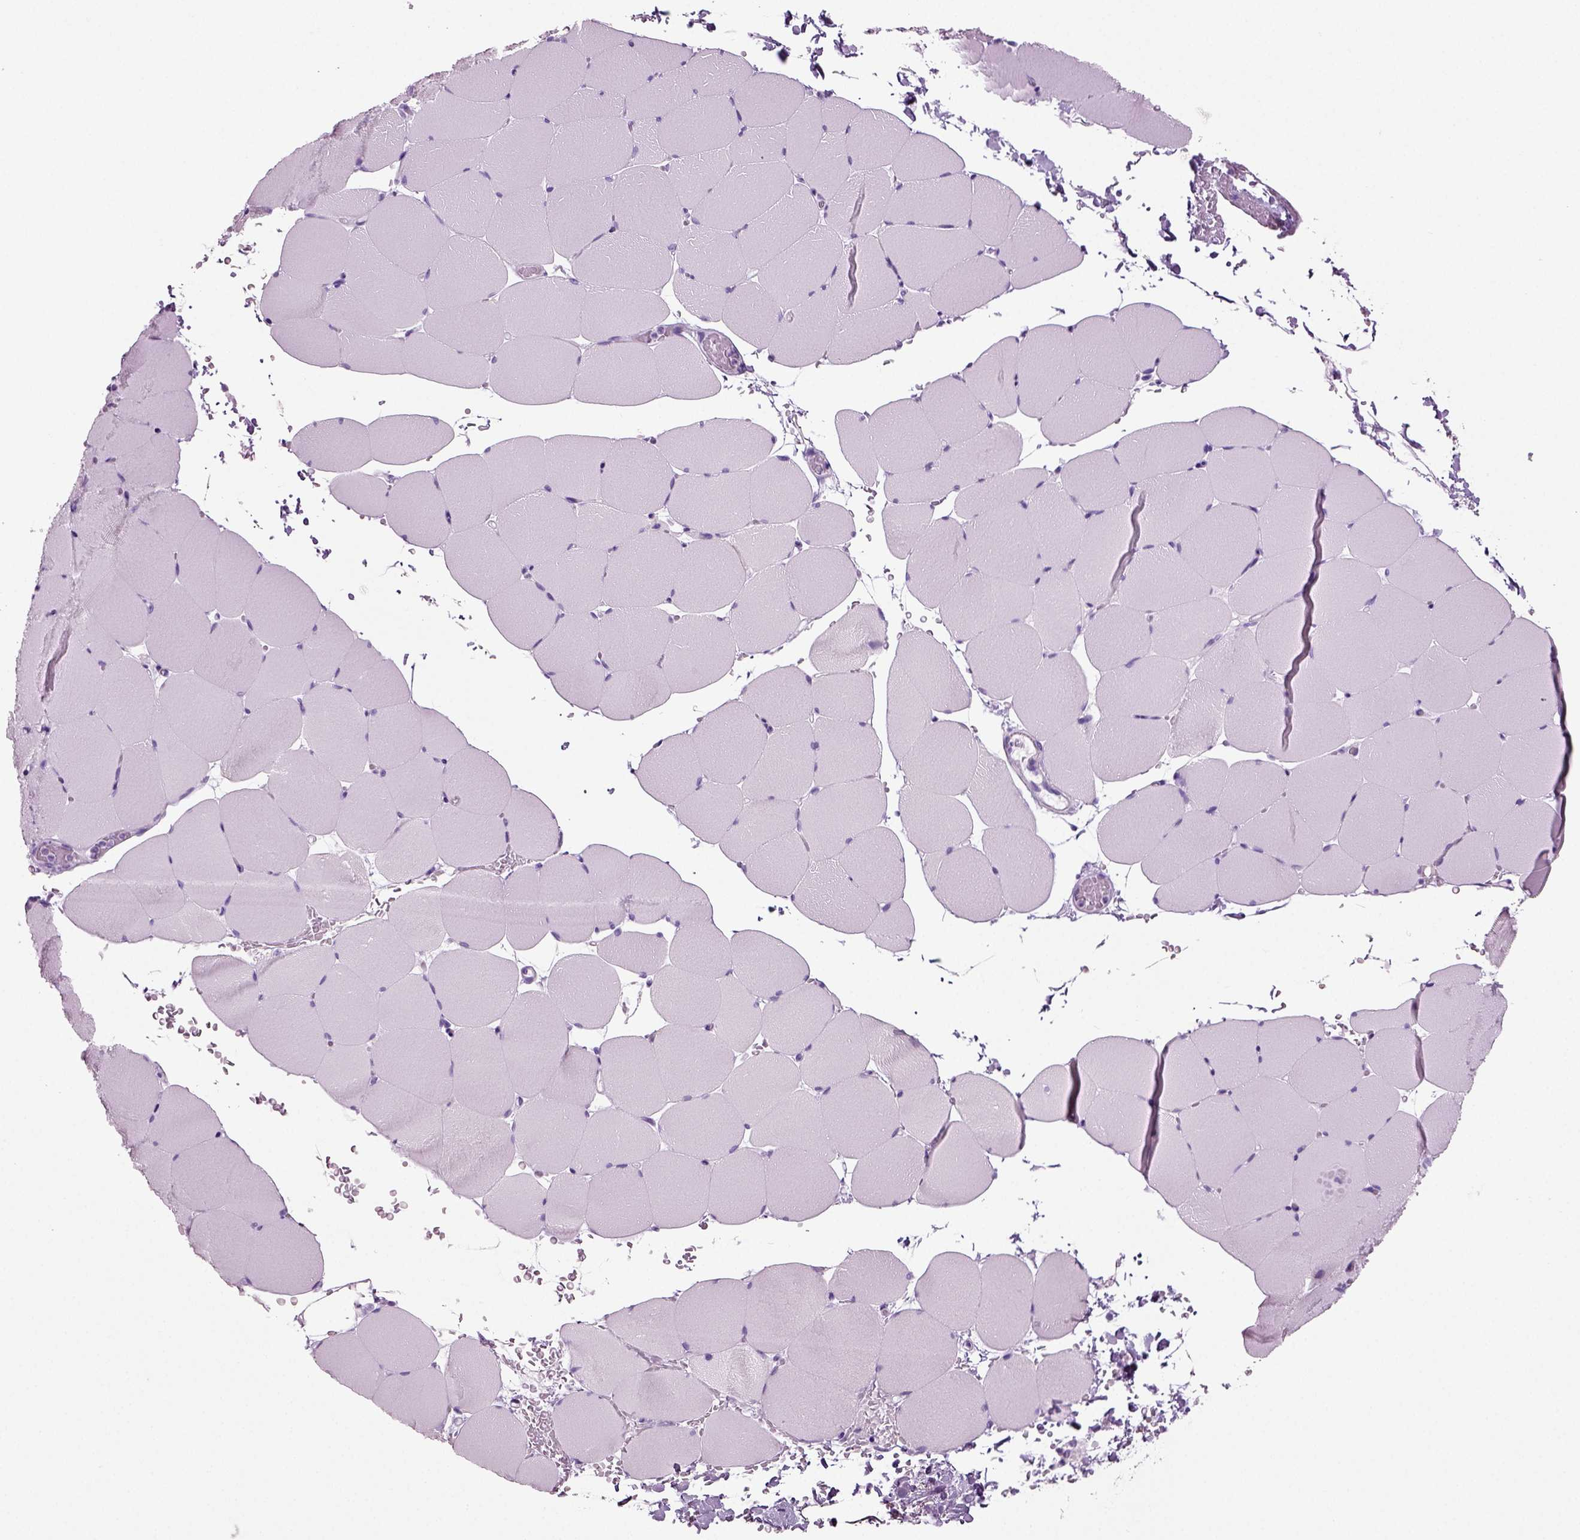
{"staining": {"intensity": "negative", "quantity": "none", "location": "none"}, "tissue": "skeletal muscle", "cell_type": "Myocytes", "image_type": "normal", "snomed": [{"axis": "morphology", "description": "Normal tissue, NOS"}, {"axis": "topography", "description": "Skeletal muscle"}], "caption": "Myocytes show no significant staining in normal skeletal muscle. (IHC, brightfield microscopy, high magnification).", "gene": "CD109", "patient": {"sex": "female", "age": 37}}